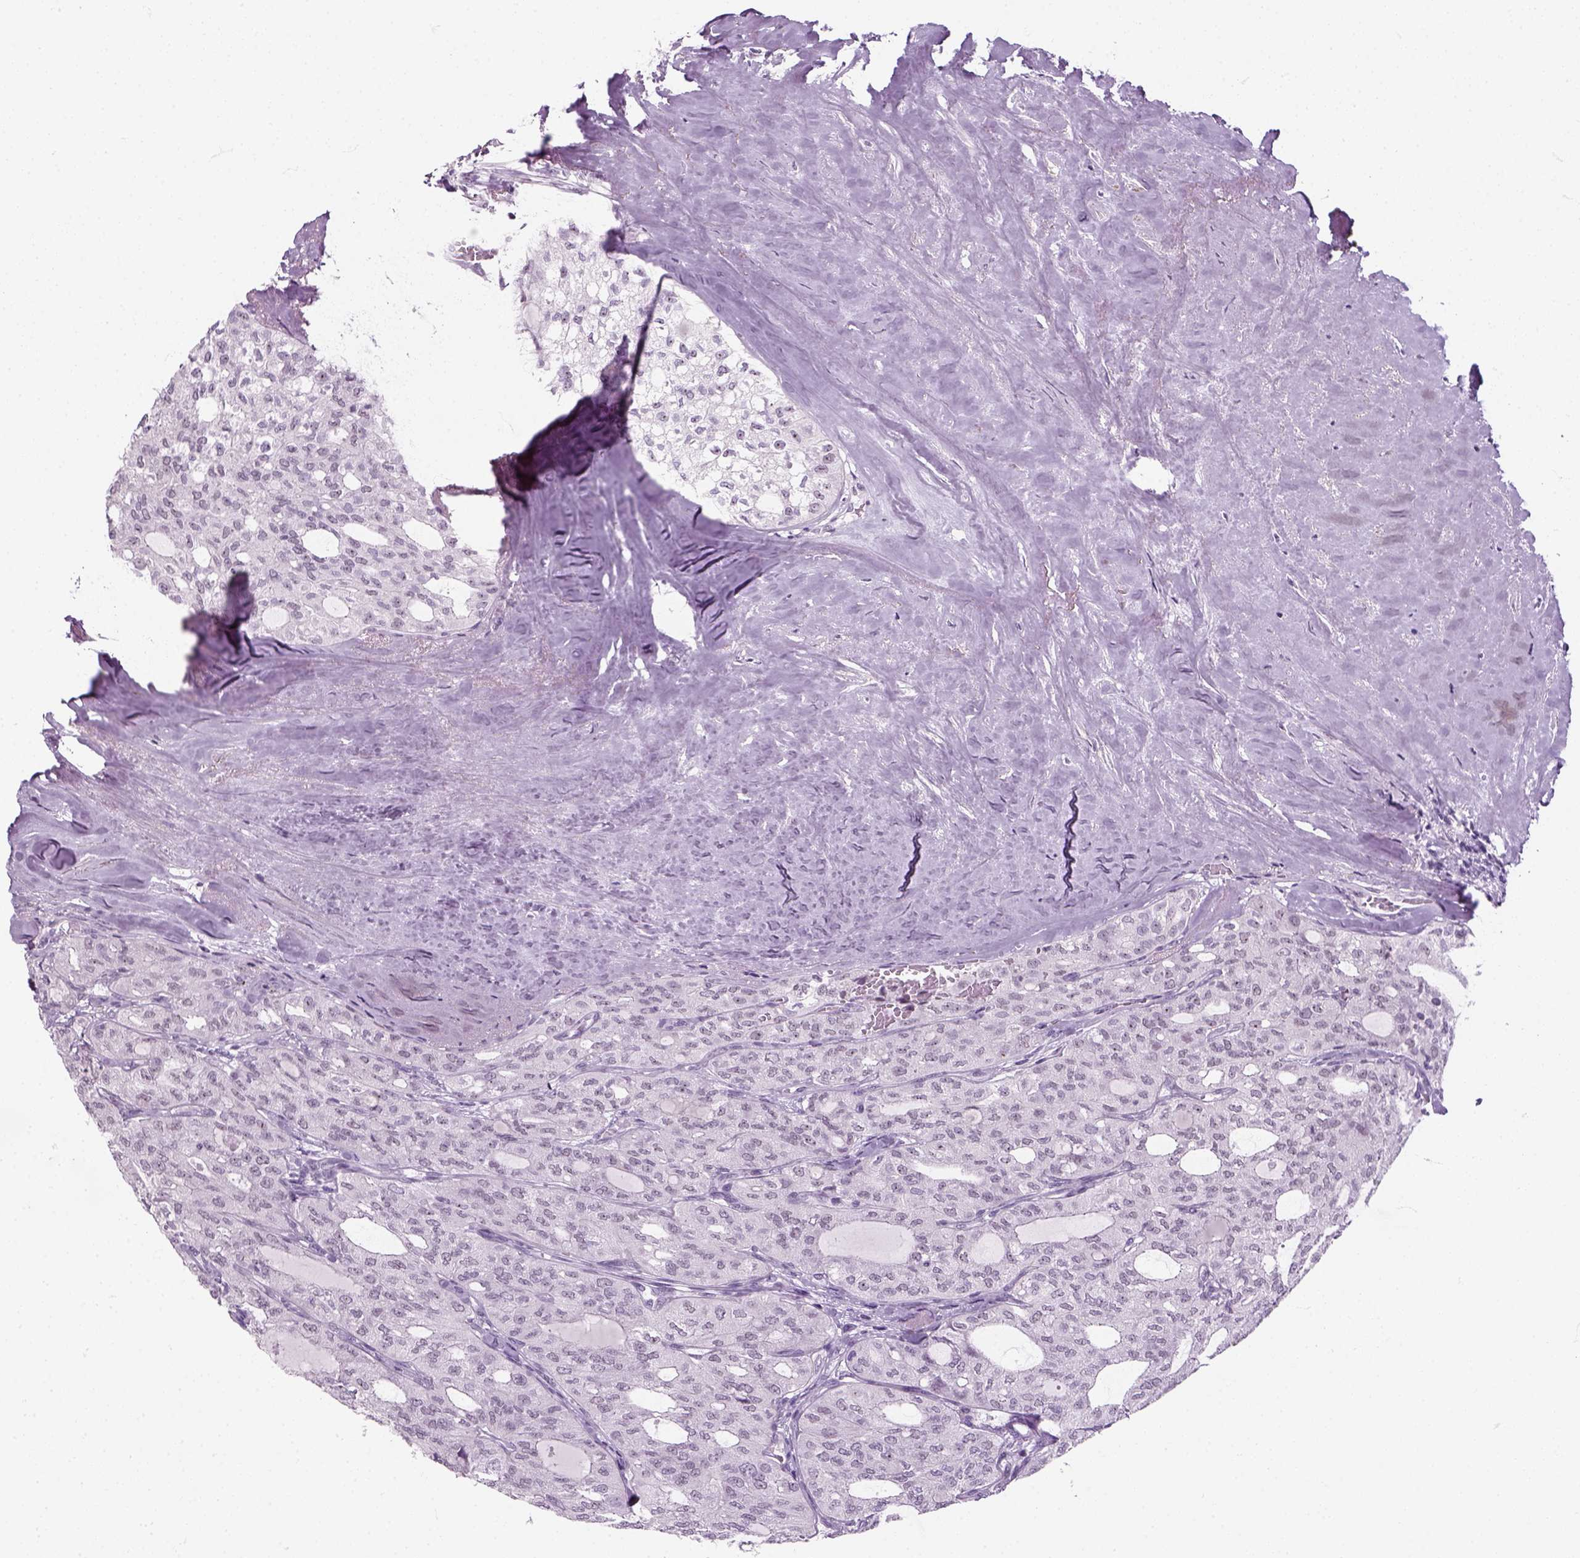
{"staining": {"intensity": "negative", "quantity": "none", "location": "none"}, "tissue": "thyroid cancer", "cell_type": "Tumor cells", "image_type": "cancer", "snomed": [{"axis": "morphology", "description": "Follicular adenoma carcinoma, NOS"}, {"axis": "topography", "description": "Thyroid gland"}], "caption": "Immunohistochemistry of human follicular adenoma carcinoma (thyroid) exhibits no expression in tumor cells.", "gene": "ZNF865", "patient": {"sex": "male", "age": 75}}